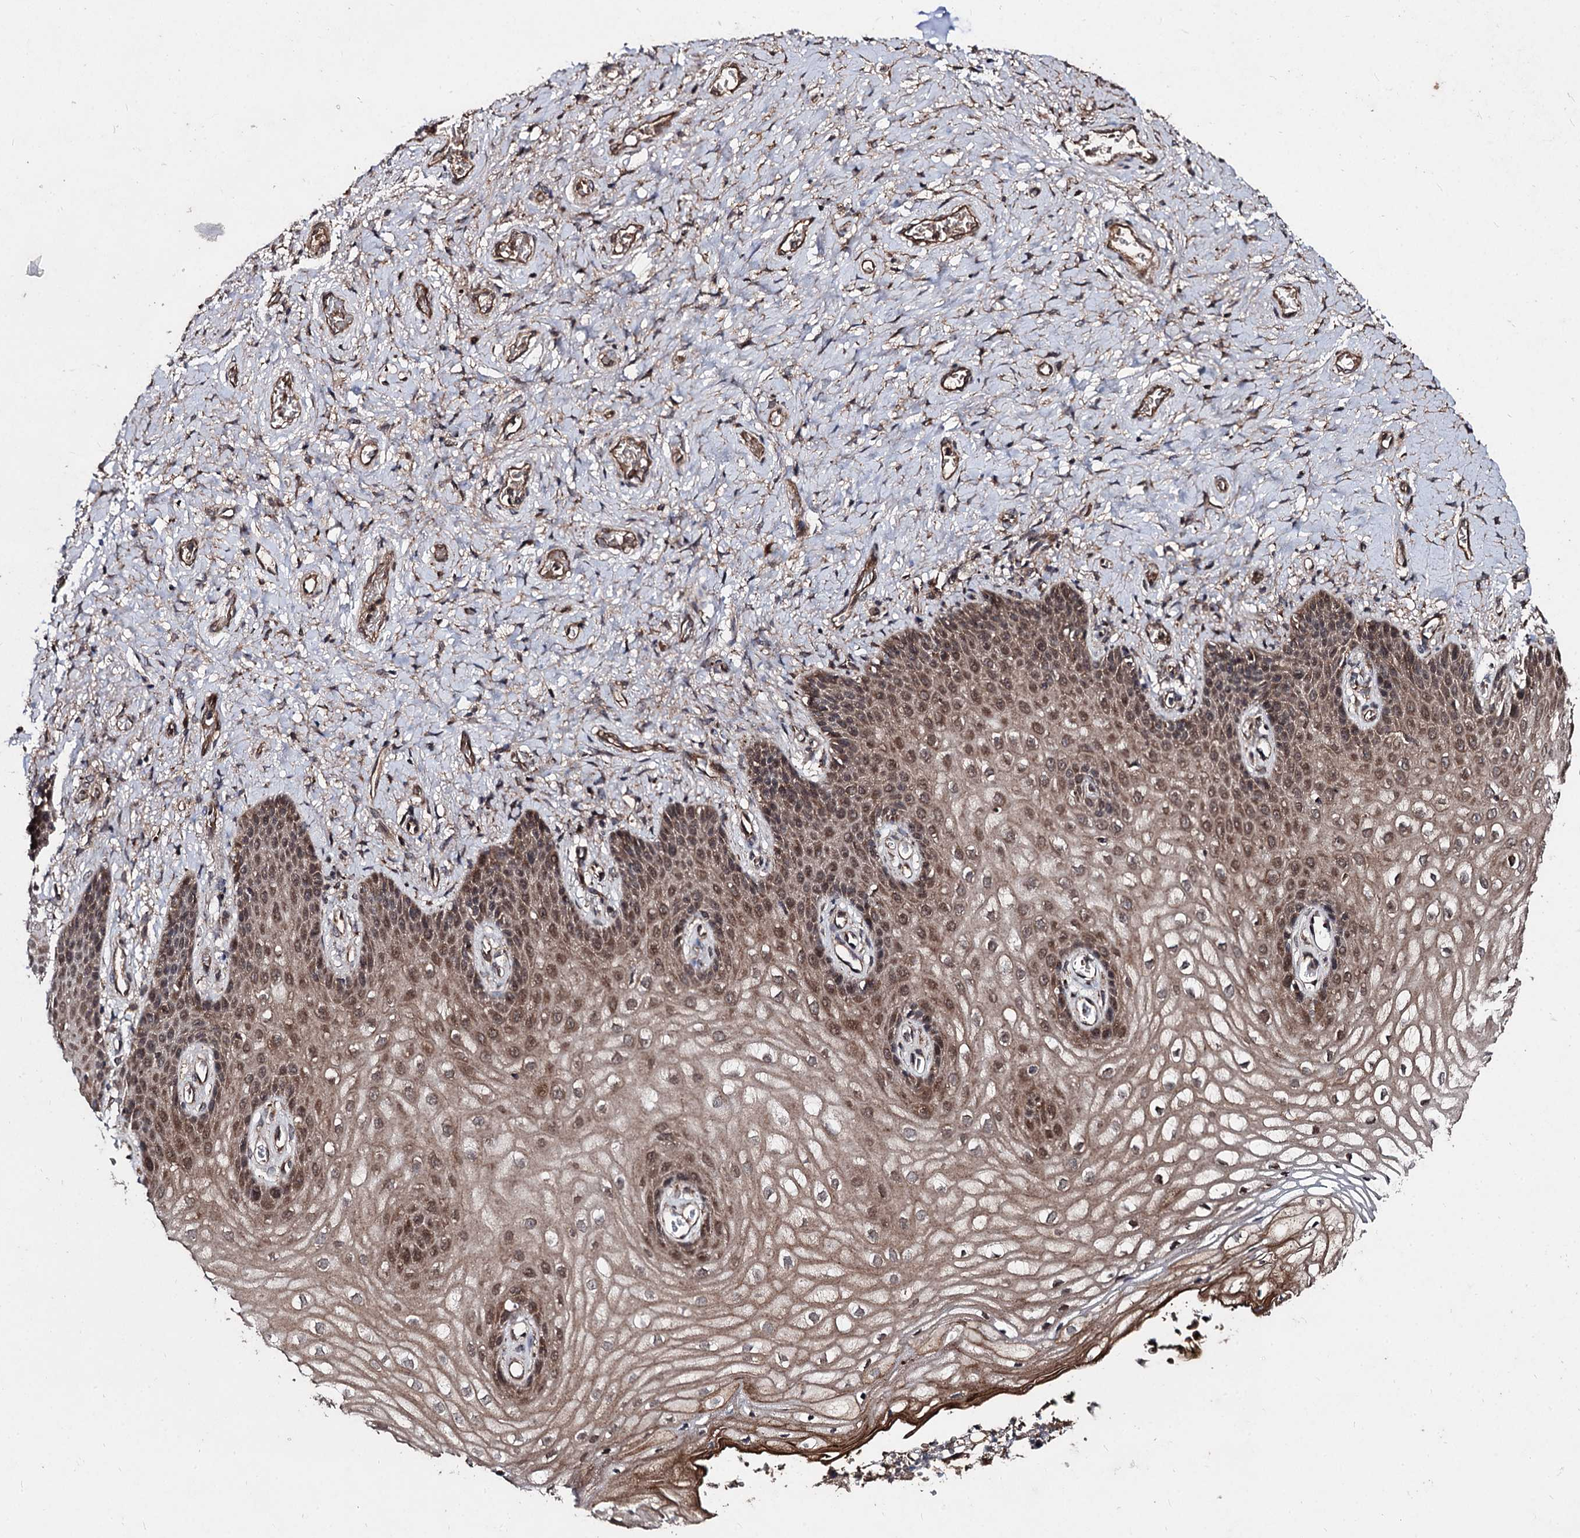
{"staining": {"intensity": "moderate", "quantity": ">75%", "location": "cytoplasmic/membranous,nuclear"}, "tissue": "vagina", "cell_type": "Squamous epithelial cells", "image_type": "normal", "snomed": [{"axis": "morphology", "description": "Normal tissue, NOS"}, {"axis": "topography", "description": "Vagina"}], "caption": "Protein analysis of benign vagina exhibits moderate cytoplasmic/membranous,nuclear staining in approximately >75% of squamous epithelial cells. (IHC, brightfield microscopy, high magnification).", "gene": "BCL2L2", "patient": {"sex": "female", "age": 60}}